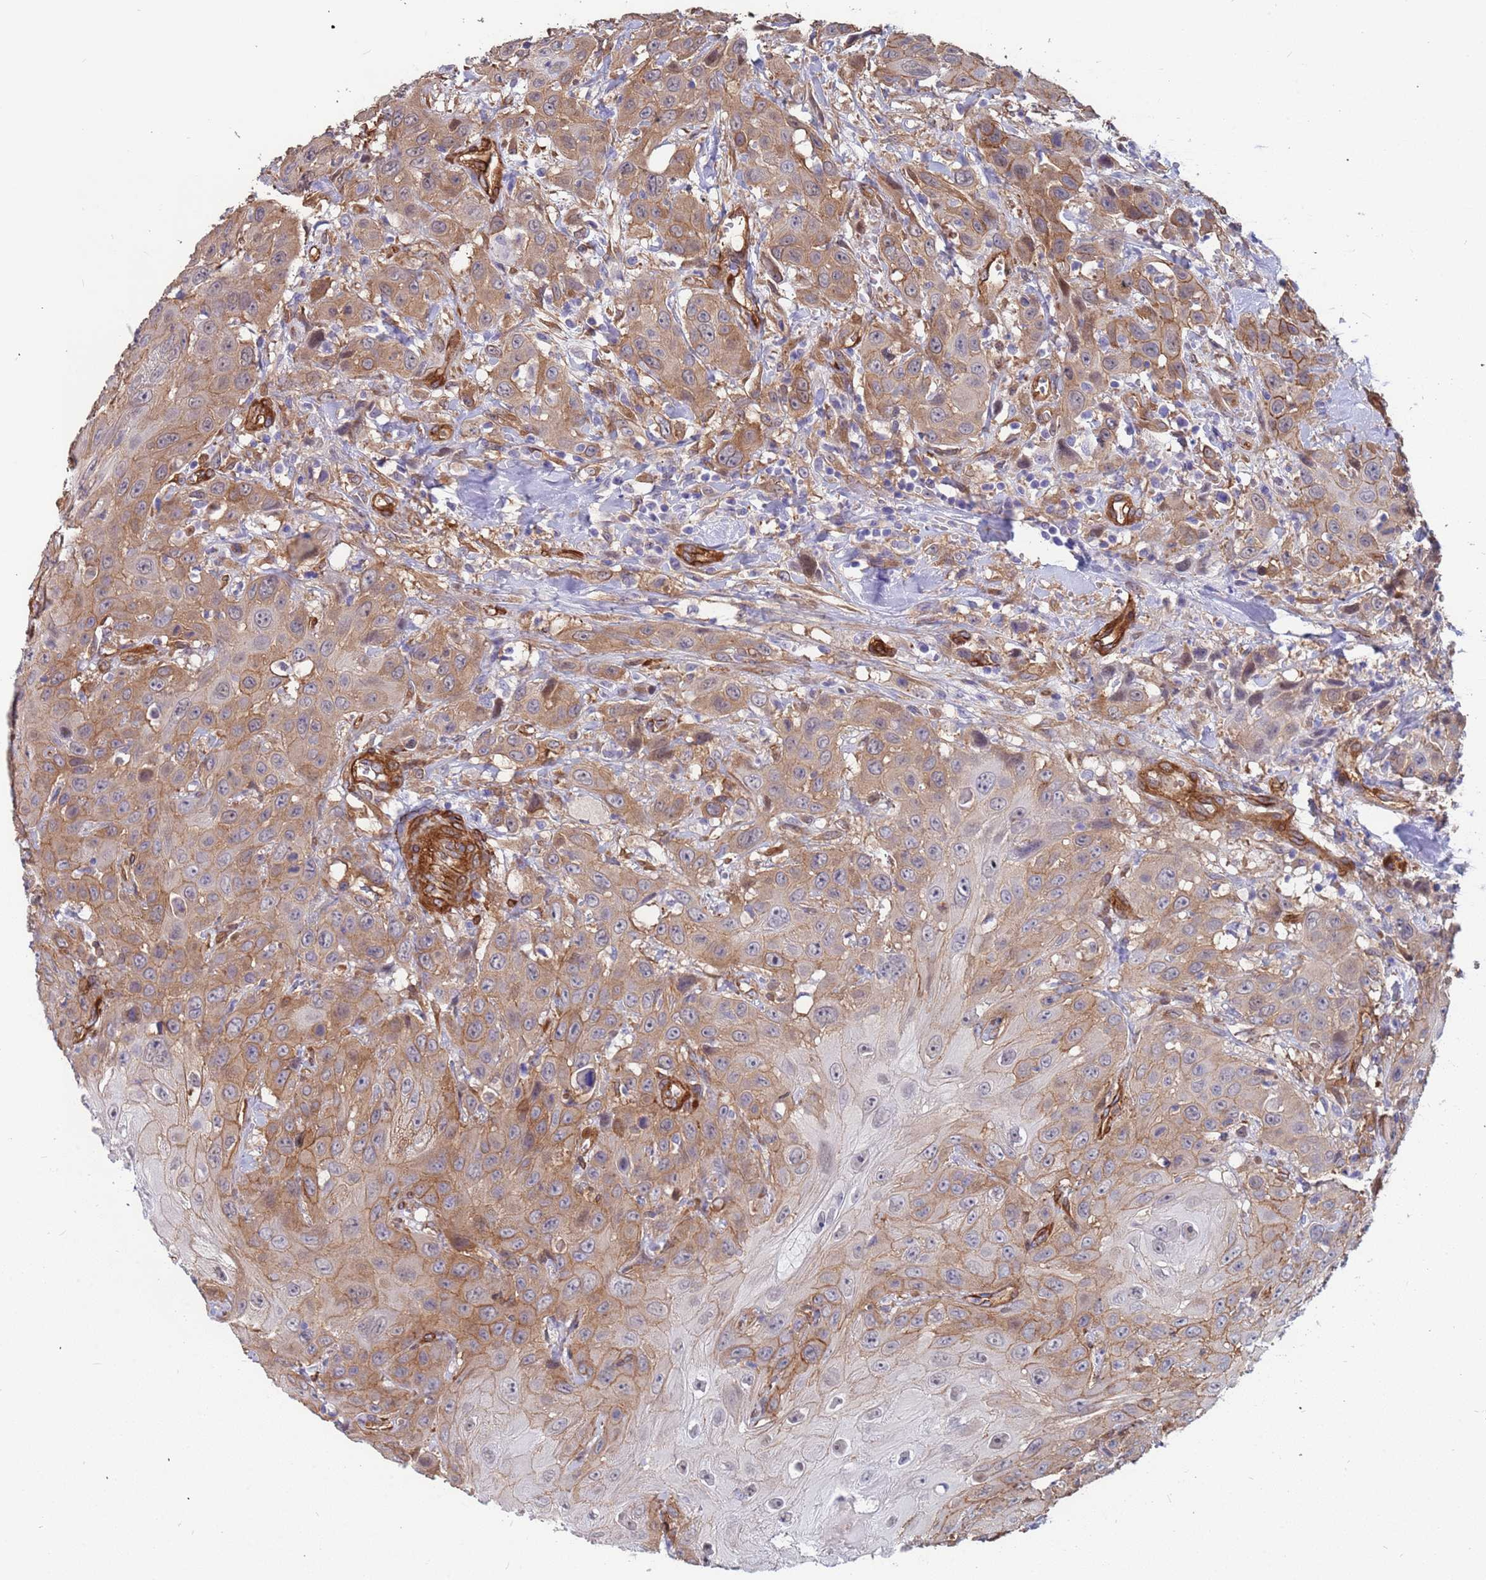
{"staining": {"intensity": "moderate", "quantity": ">75%", "location": "cytoplasmic/membranous"}, "tissue": "head and neck cancer", "cell_type": "Tumor cells", "image_type": "cancer", "snomed": [{"axis": "morphology", "description": "Squamous cell carcinoma, NOS"}, {"axis": "topography", "description": "Head-Neck"}], "caption": "The histopathology image demonstrates a brown stain indicating the presence of a protein in the cytoplasmic/membranous of tumor cells in head and neck cancer (squamous cell carcinoma).", "gene": "EHD2", "patient": {"sex": "male", "age": 81}}